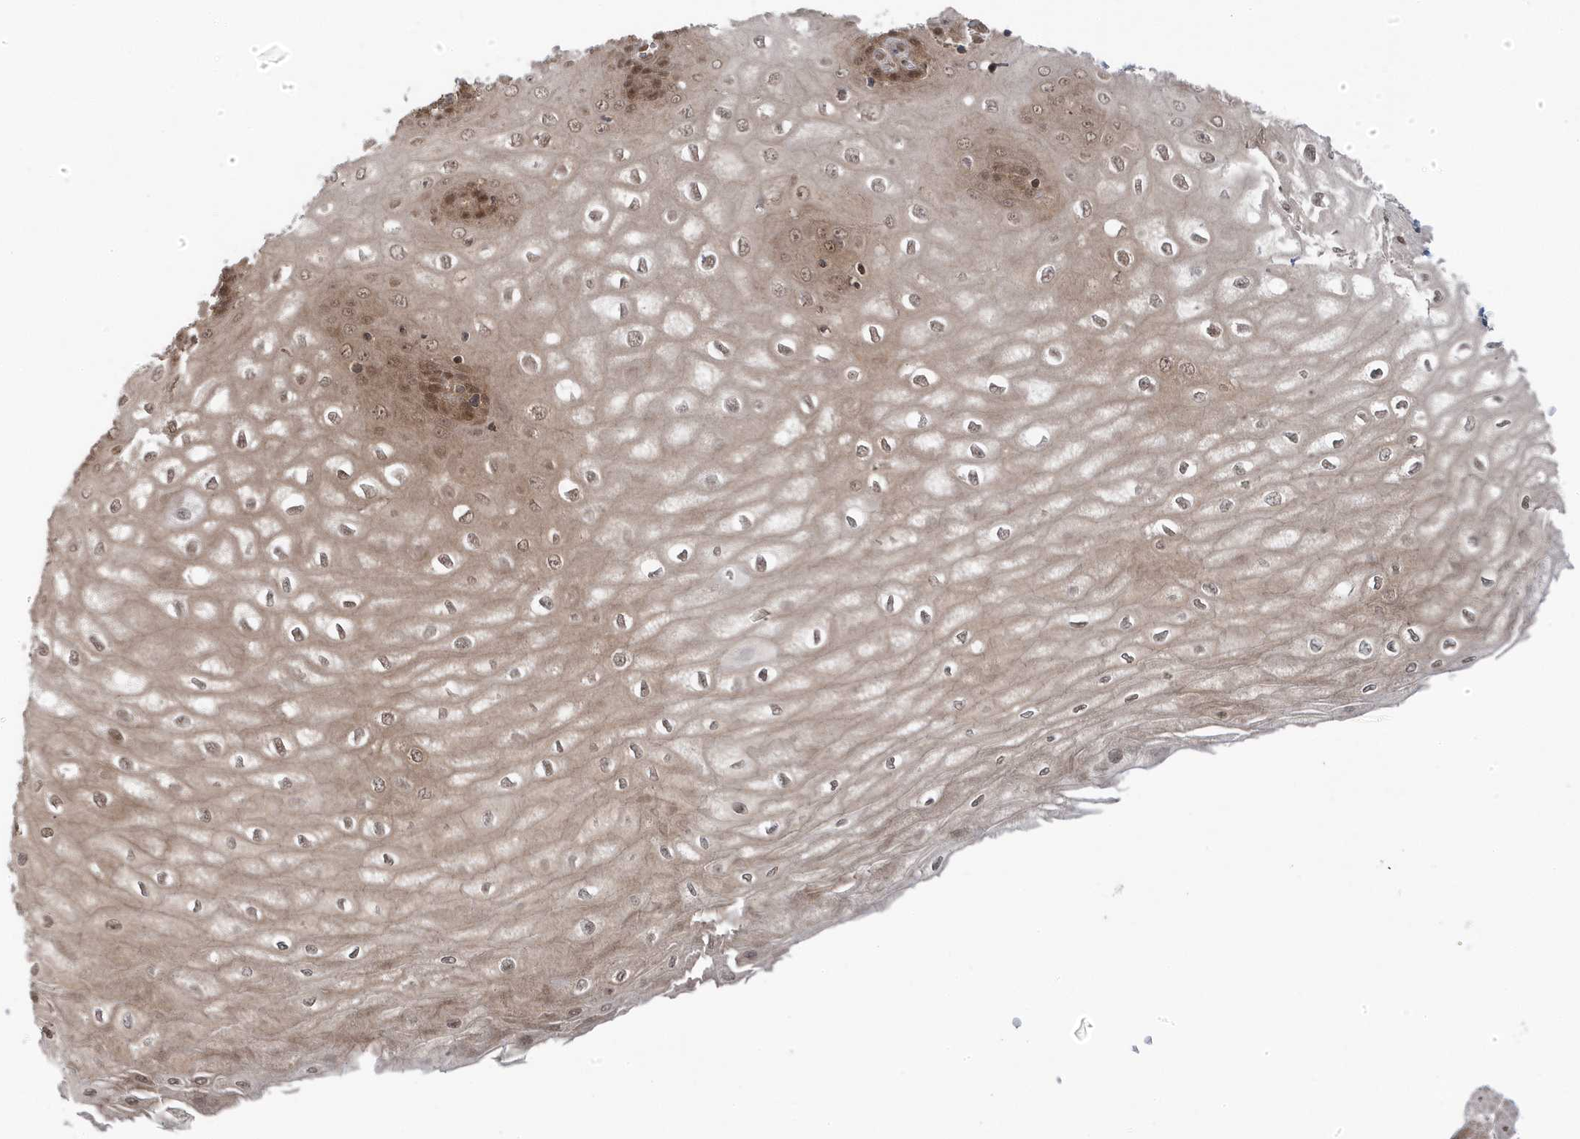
{"staining": {"intensity": "moderate", "quantity": ">75%", "location": "cytoplasmic/membranous,nuclear"}, "tissue": "esophagus", "cell_type": "Squamous epithelial cells", "image_type": "normal", "snomed": [{"axis": "morphology", "description": "Normal tissue, NOS"}, {"axis": "topography", "description": "Esophagus"}], "caption": "Human esophagus stained for a protein (brown) reveals moderate cytoplasmic/membranous,nuclear positive positivity in about >75% of squamous epithelial cells.", "gene": "MAPK1IP1L", "patient": {"sex": "male", "age": 60}}